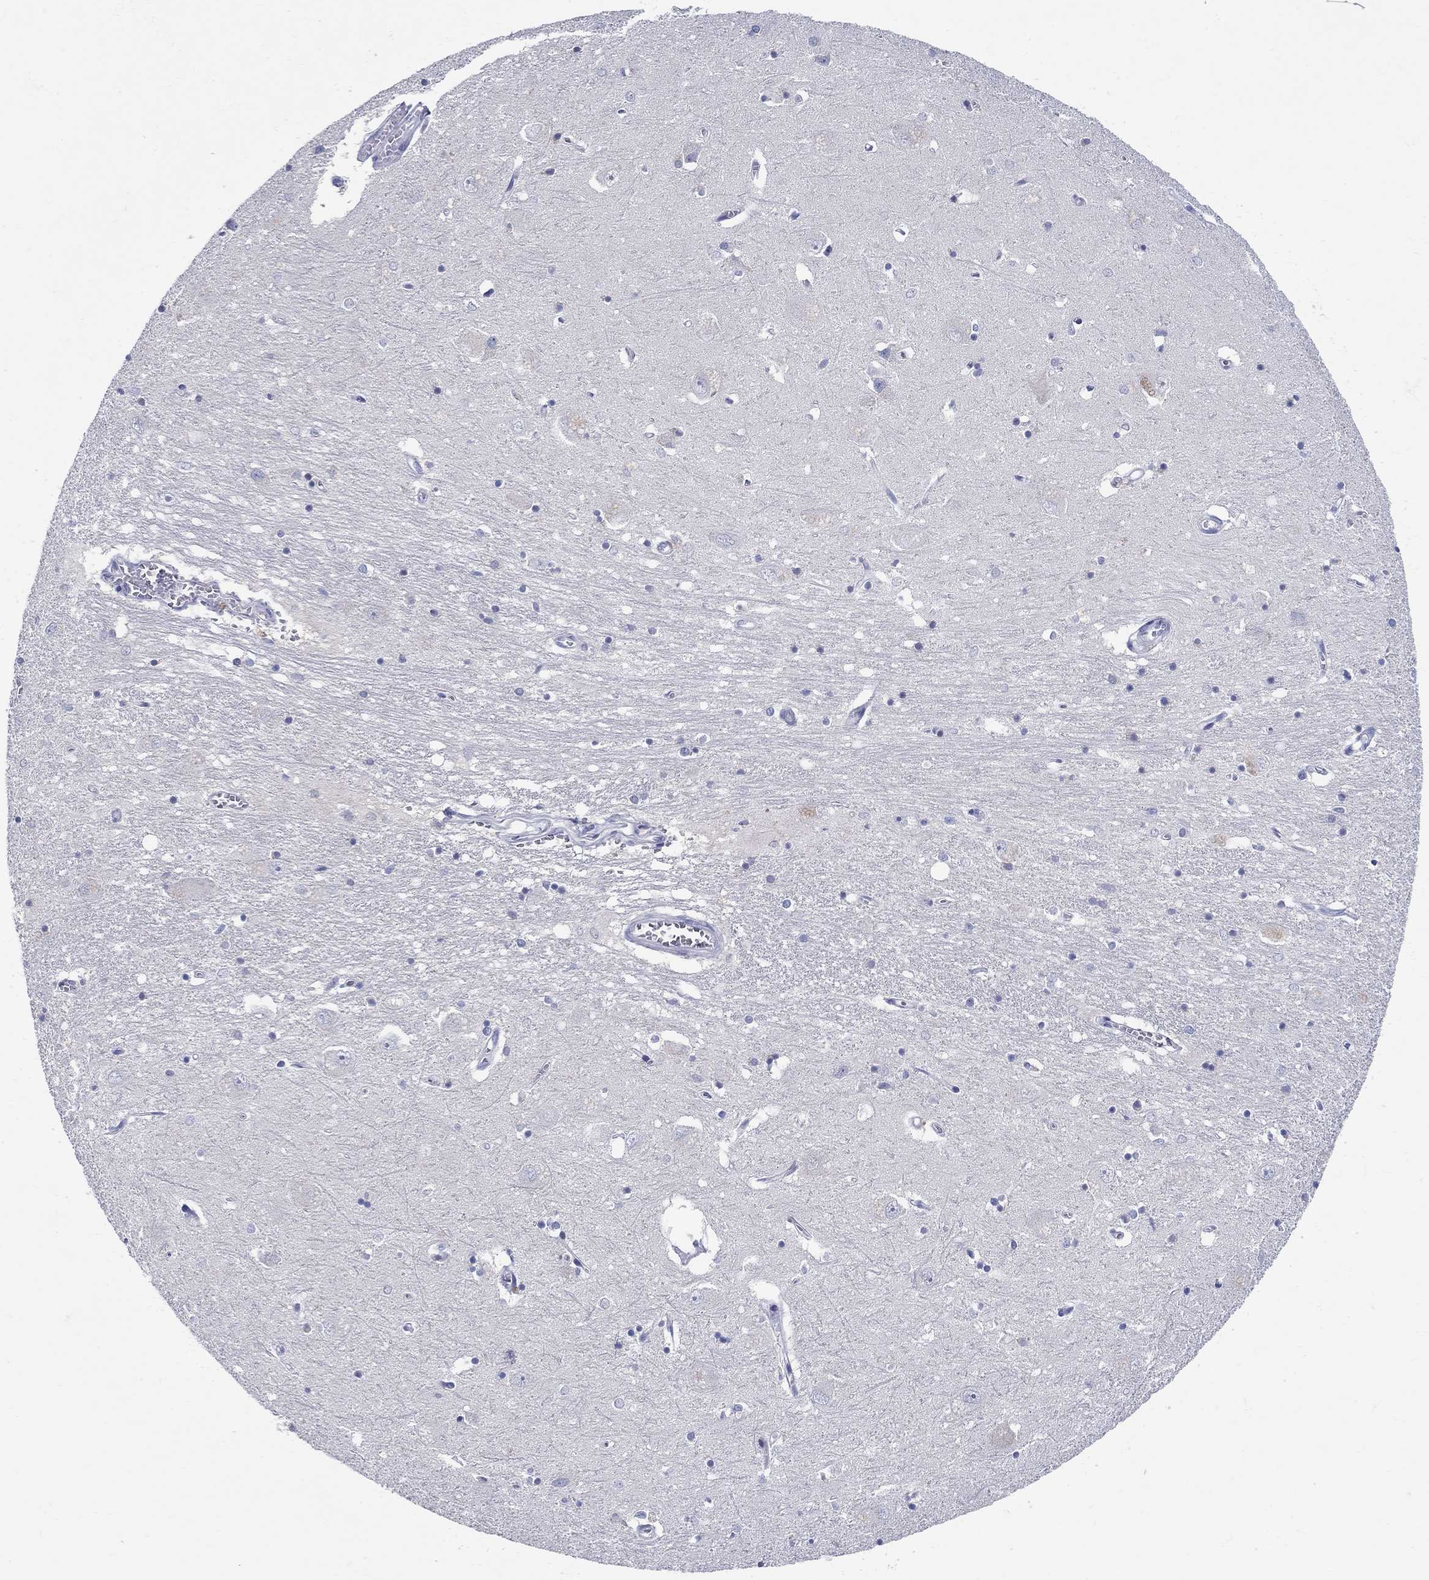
{"staining": {"intensity": "negative", "quantity": "none", "location": "none"}, "tissue": "caudate", "cell_type": "Glial cells", "image_type": "normal", "snomed": [{"axis": "morphology", "description": "Normal tissue, NOS"}, {"axis": "topography", "description": "Lateral ventricle wall"}], "caption": "A high-resolution image shows IHC staining of normal caudate, which shows no significant positivity in glial cells.", "gene": "CRYGA", "patient": {"sex": "male", "age": 54}}